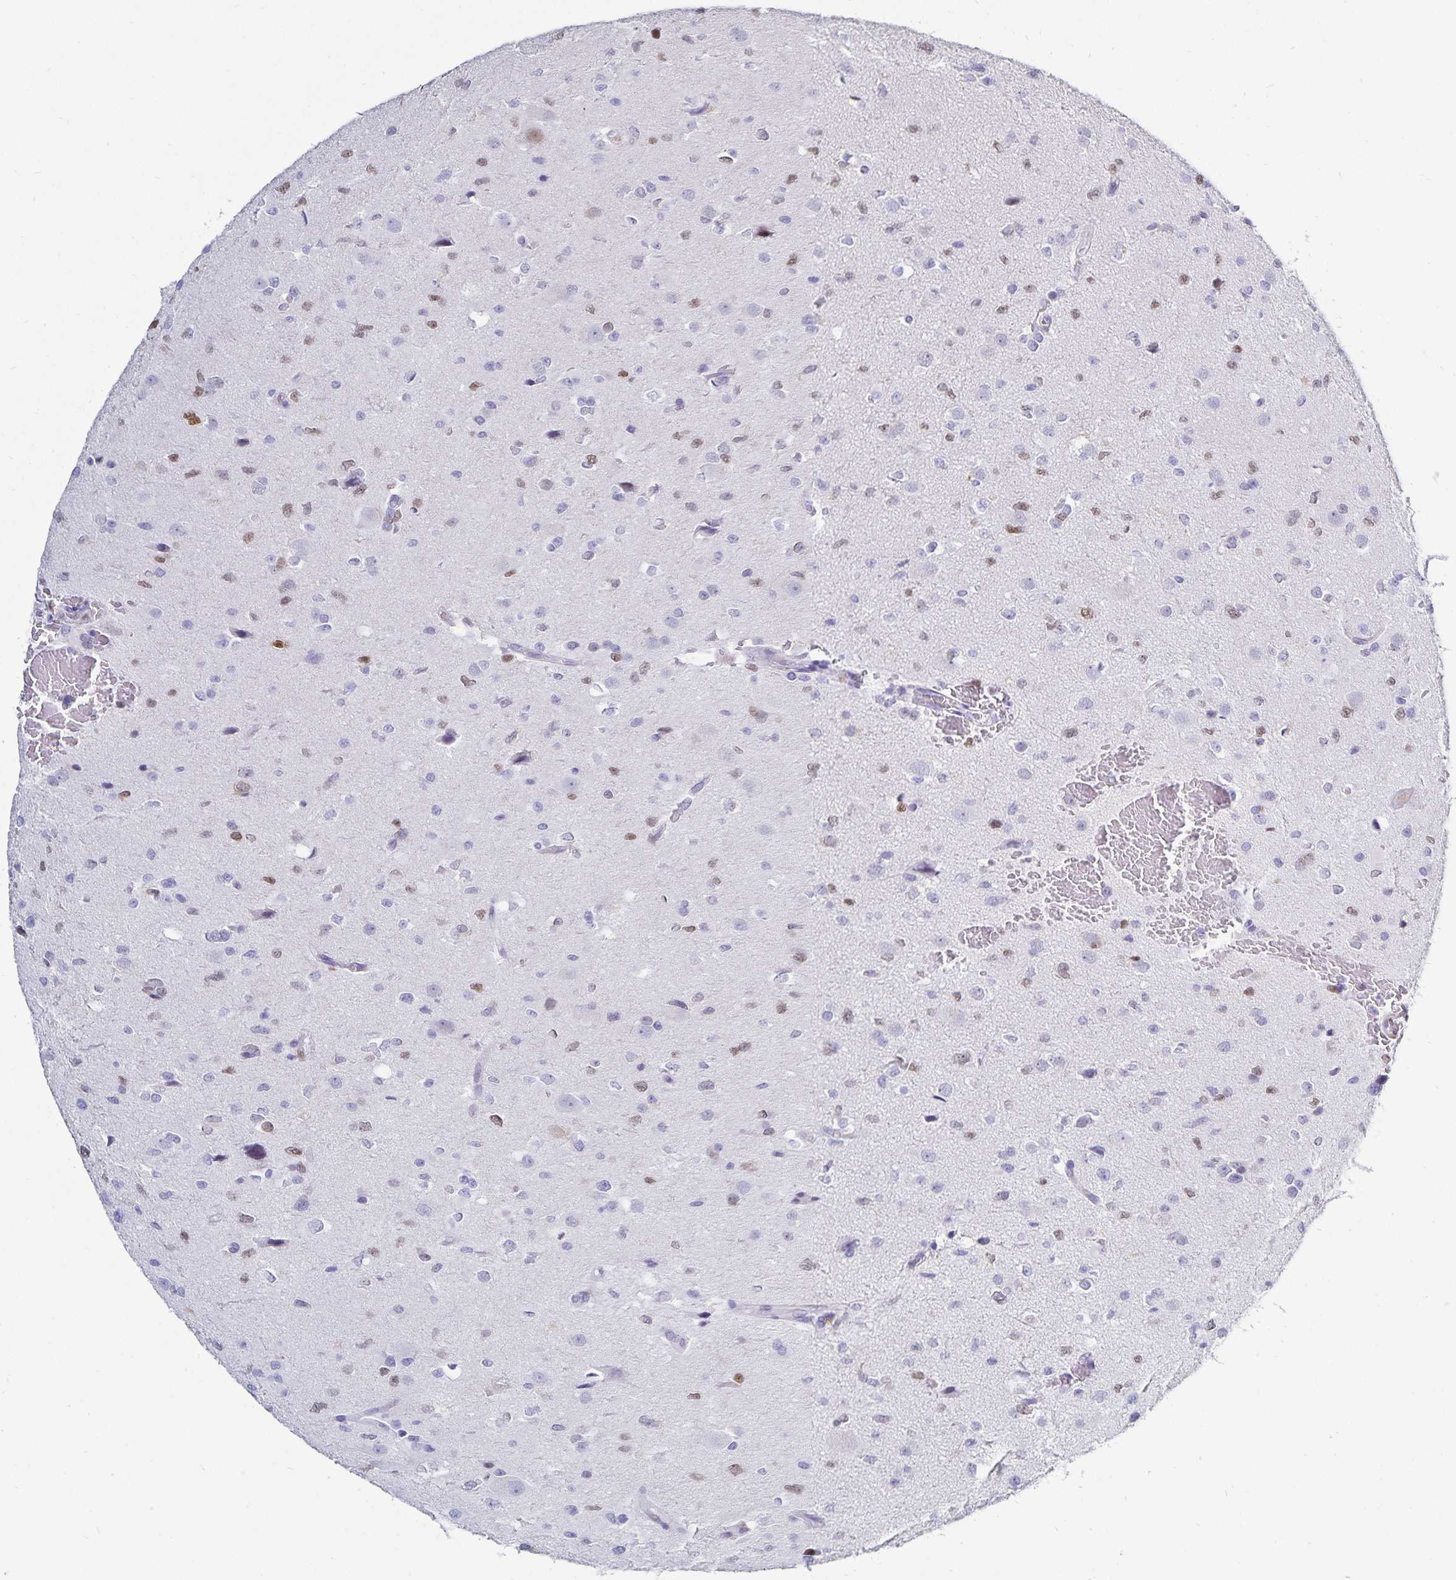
{"staining": {"intensity": "negative", "quantity": "none", "location": "none"}, "tissue": "glioma", "cell_type": "Tumor cells", "image_type": "cancer", "snomed": [{"axis": "morphology", "description": "Glioma, malignant, Low grade"}, {"axis": "topography", "description": "Brain"}], "caption": "Protein analysis of malignant glioma (low-grade) shows no significant staining in tumor cells. (Immunohistochemistry (ihc), brightfield microscopy, high magnification).", "gene": "HMGB3", "patient": {"sex": "female", "age": 32}}